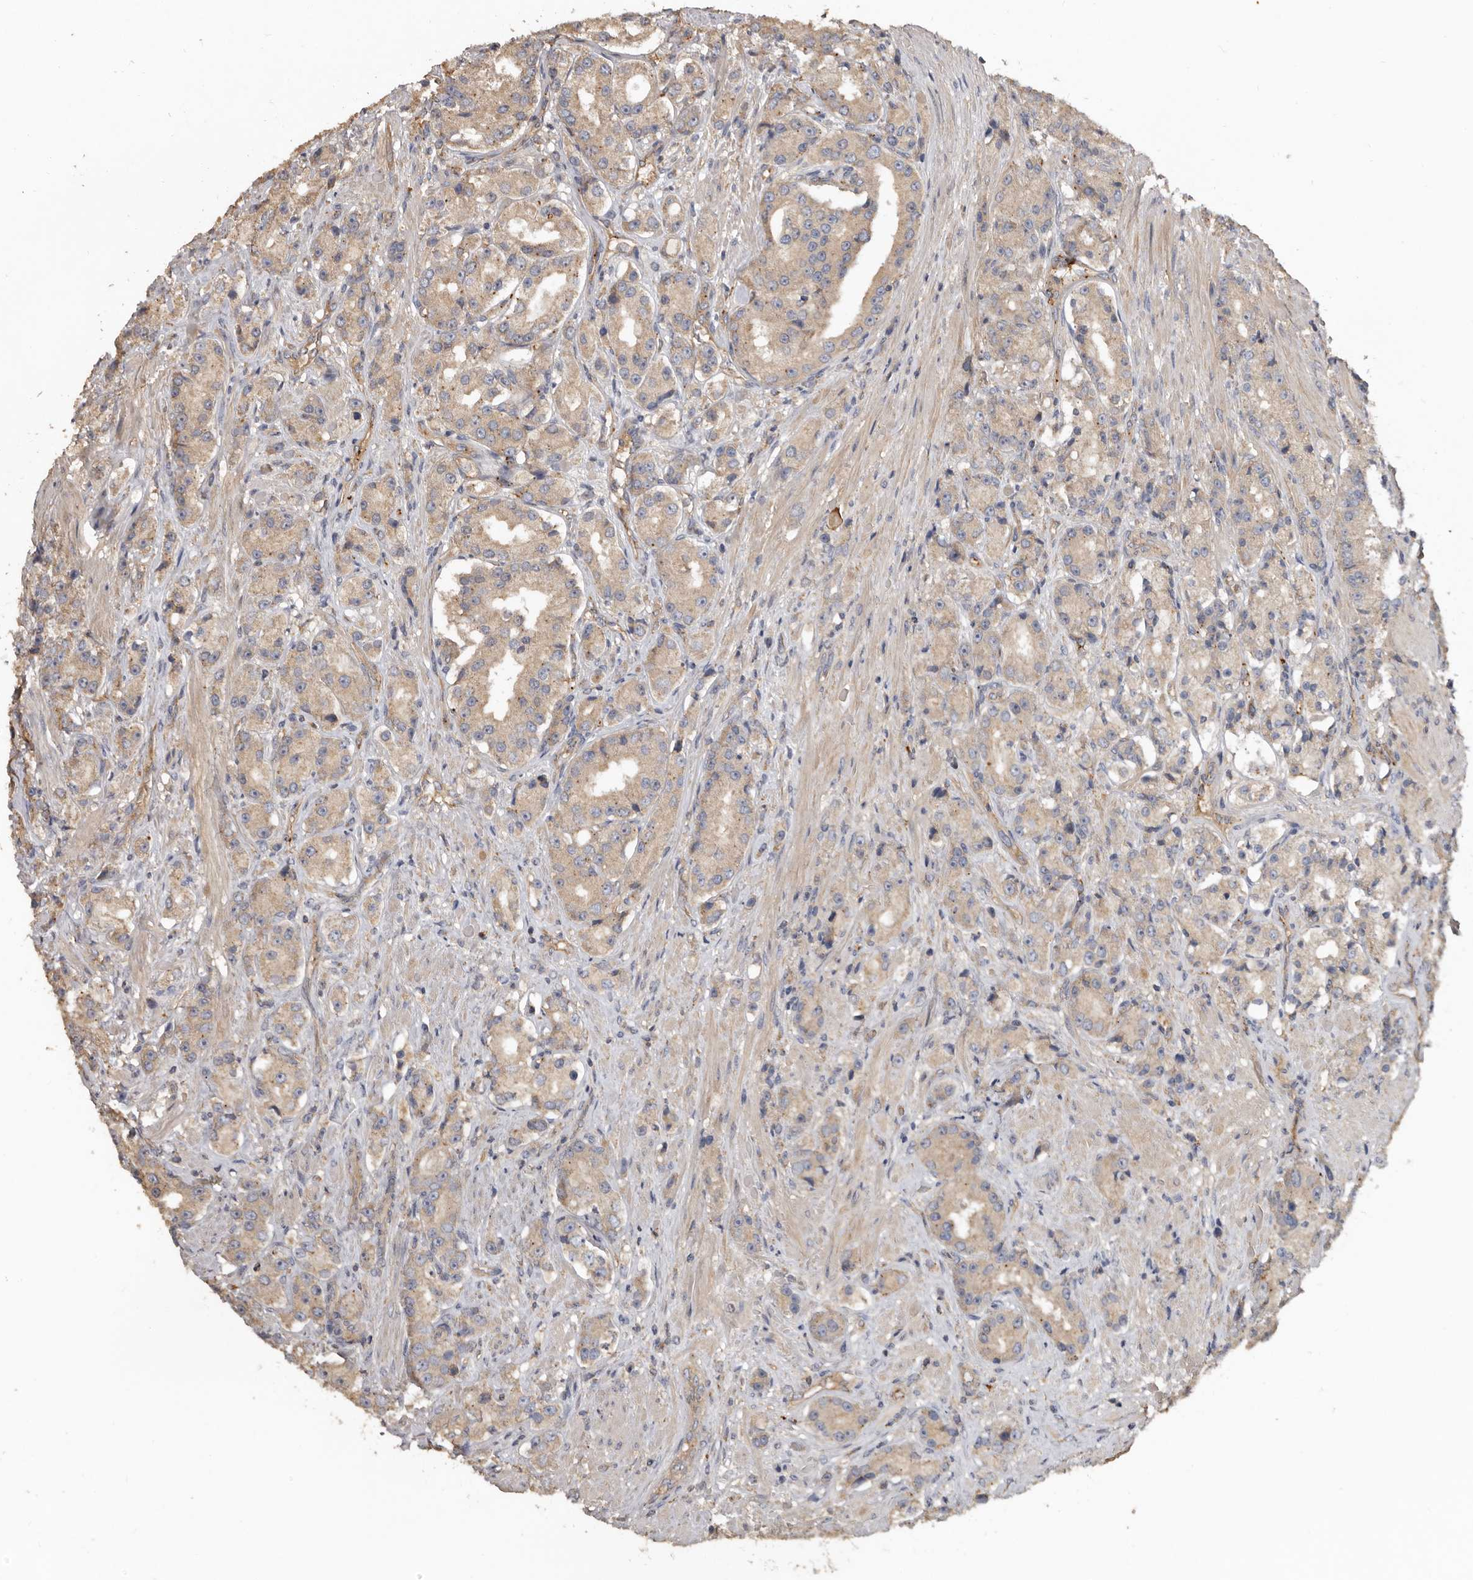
{"staining": {"intensity": "weak", "quantity": ">75%", "location": "cytoplasmic/membranous"}, "tissue": "prostate cancer", "cell_type": "Tumor cells", "image_type": "cancer", "snomed": [{"axis": "morphology", "description": "Adenocarcinoma, High grade"}, {"axis": "topography", "description": "Prostate"}], "caption": "A low amount of weak cytoplasmic/membranous positivity is identified in approximately >75% of tumor cells in prostate cancer tissue. Nuclei are stained in blue.", "gene": "FLCN", "patient": {"sex": "male", "age": 60}}